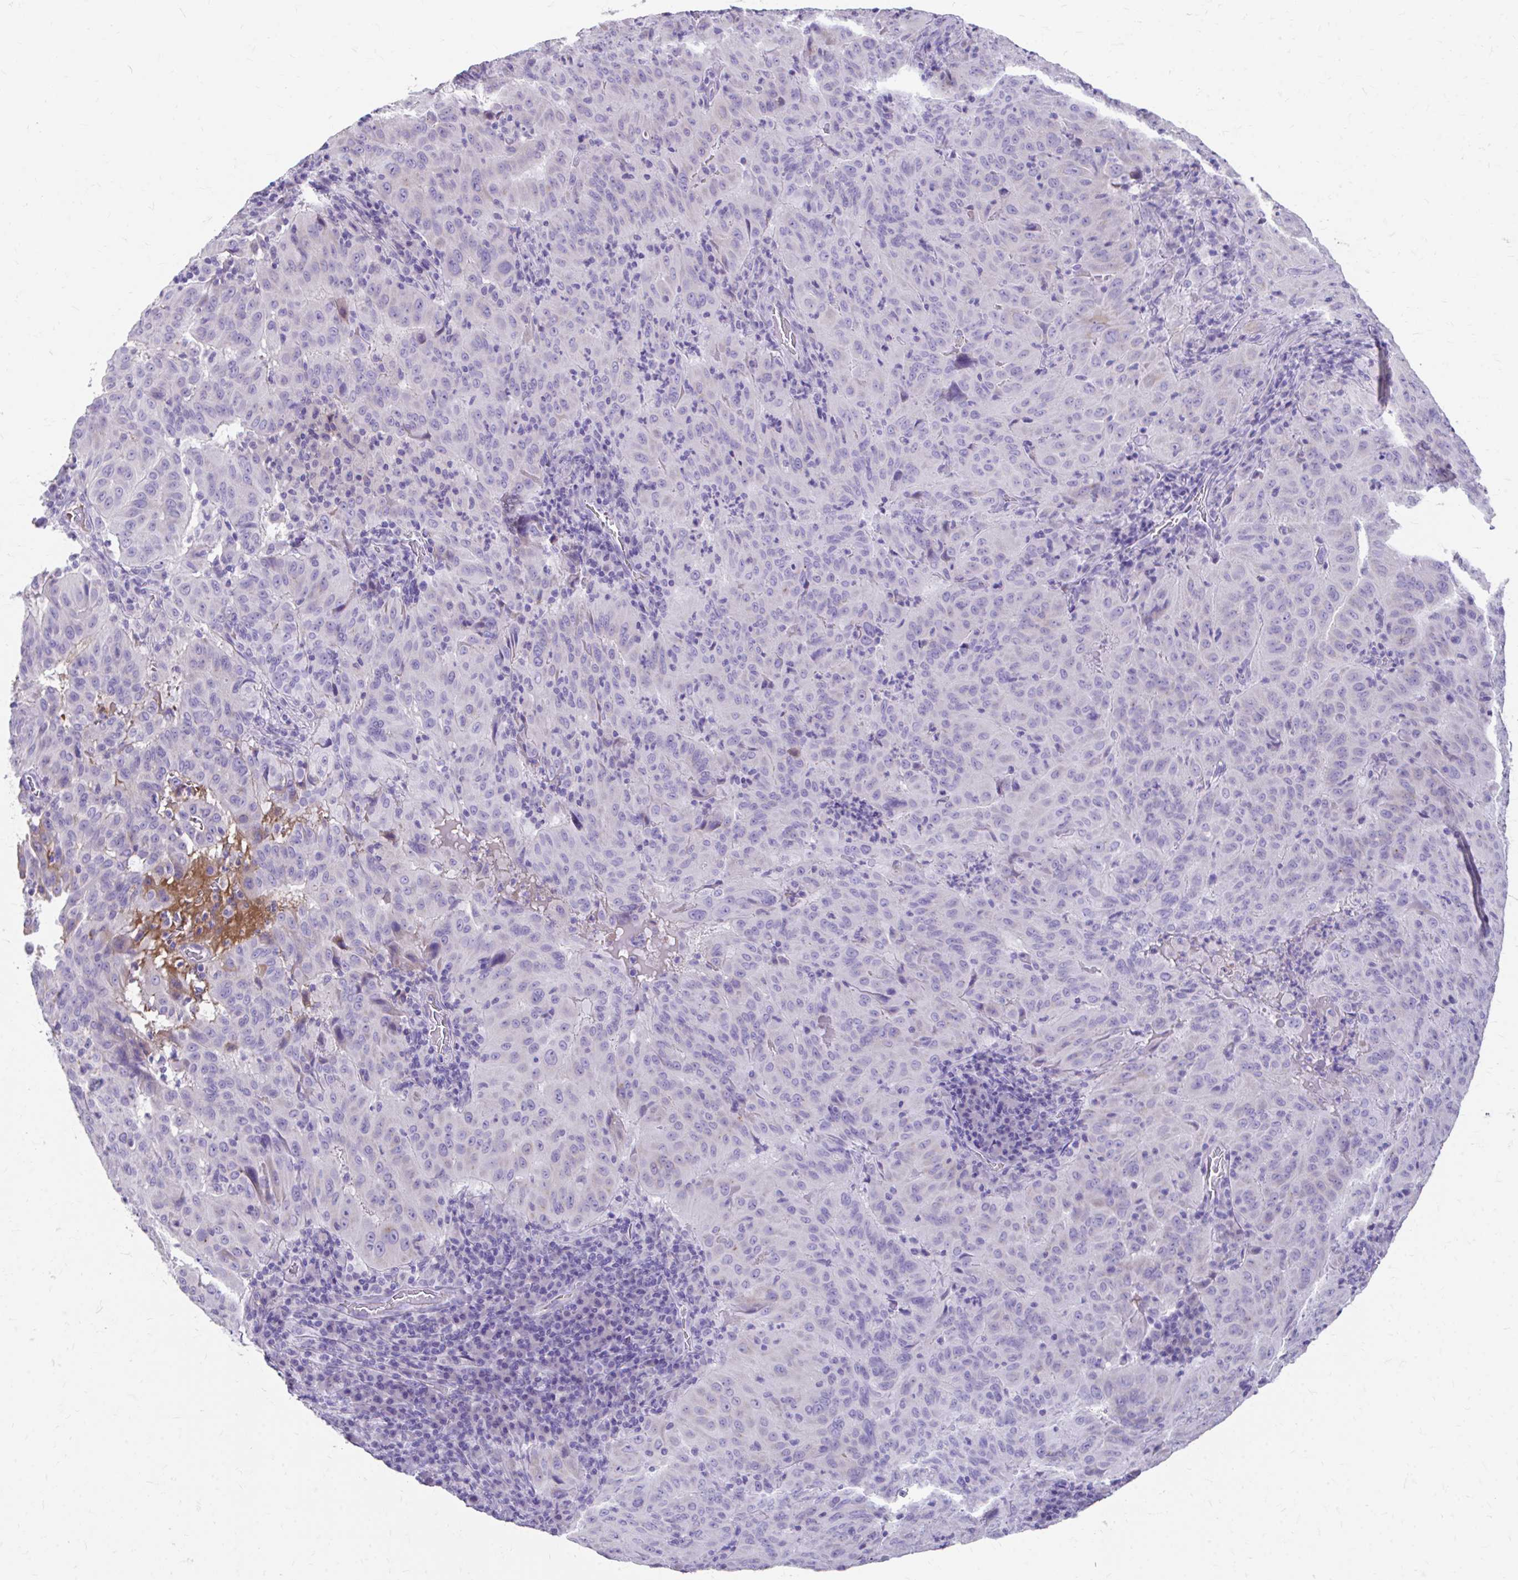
{"staining": {"intensity": "negative", "quantity": "none", "location": "none"}, "tissue": "pancreatic cancer", "cell_type": "Tumor cells", "image_type": "cancer", "snomed": [{"axis": "morphology", "description": "Adenocarcinoma, NOS"}, {"axis": "topography", "description": "Pancreas"}], "caption": "Tumor cells show no significant positivity in pancreatic adenocarcinoma.", "gene": "CFH", "patient": {"sex": "male", "age": 63}}